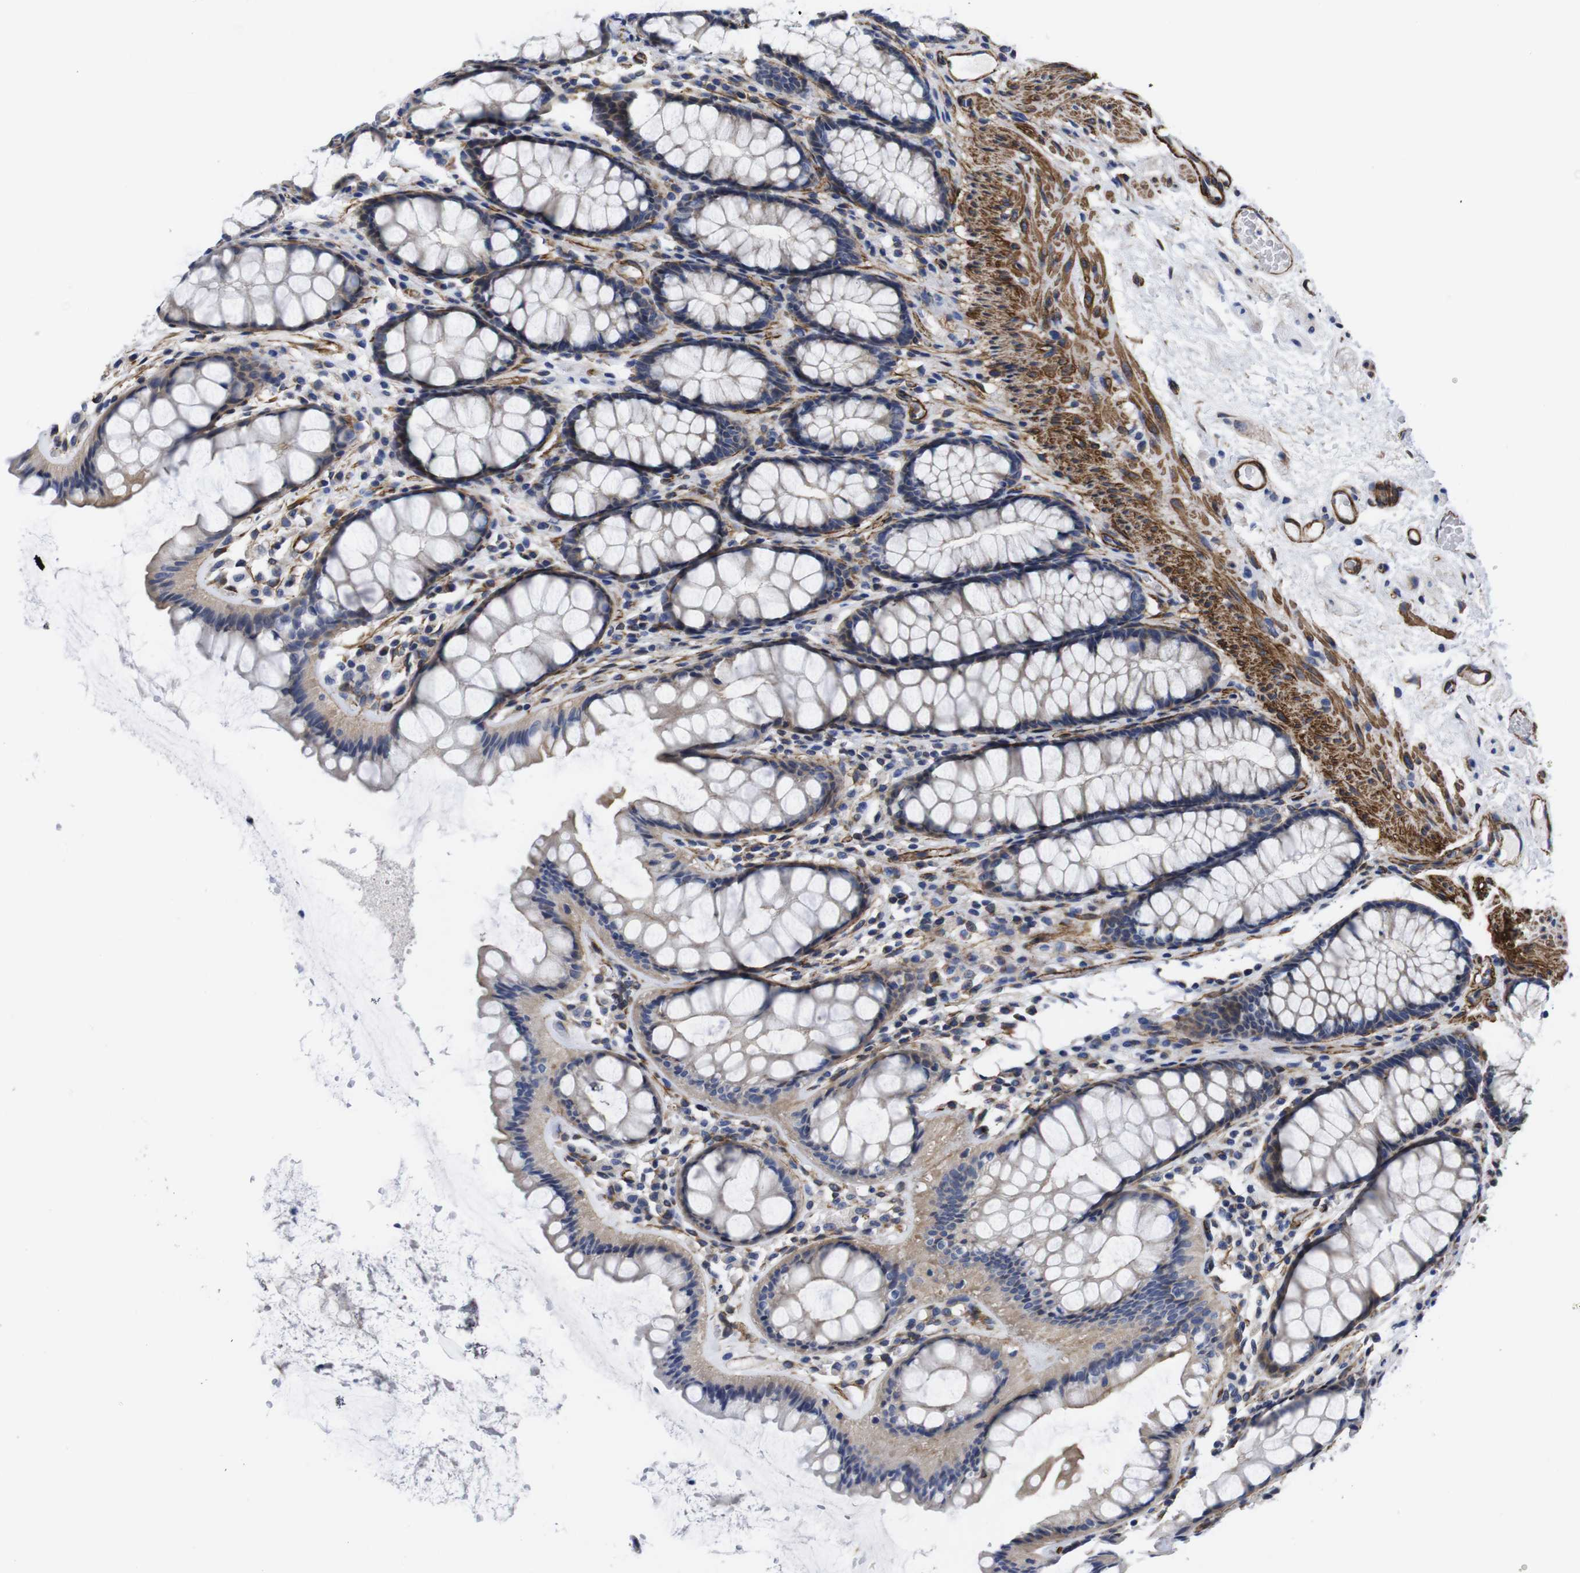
{"staining": {"intensity": "moderate", "quantity": "25%-75%", "location": "cytoplasmic/membranous"}, "tissue": "colon", "cell_type": "Endothelial cells", "image_type": "normal", "snomed": [{"axis": "morphology", "description": "Normal tissue, NOS"}, {"axis": "topography", "description": "Colon"}], "caption": "The micrograph shows staining of unremarkable colon, revealing moderate cytoplasmic/membranous protein positivity (brown color) within endothelial cells. (brown staining indicates protein expression, while blue staining denotes nuclei).", "gene": "WNT10A", "patient": {"sex": "female", "age": 55}}